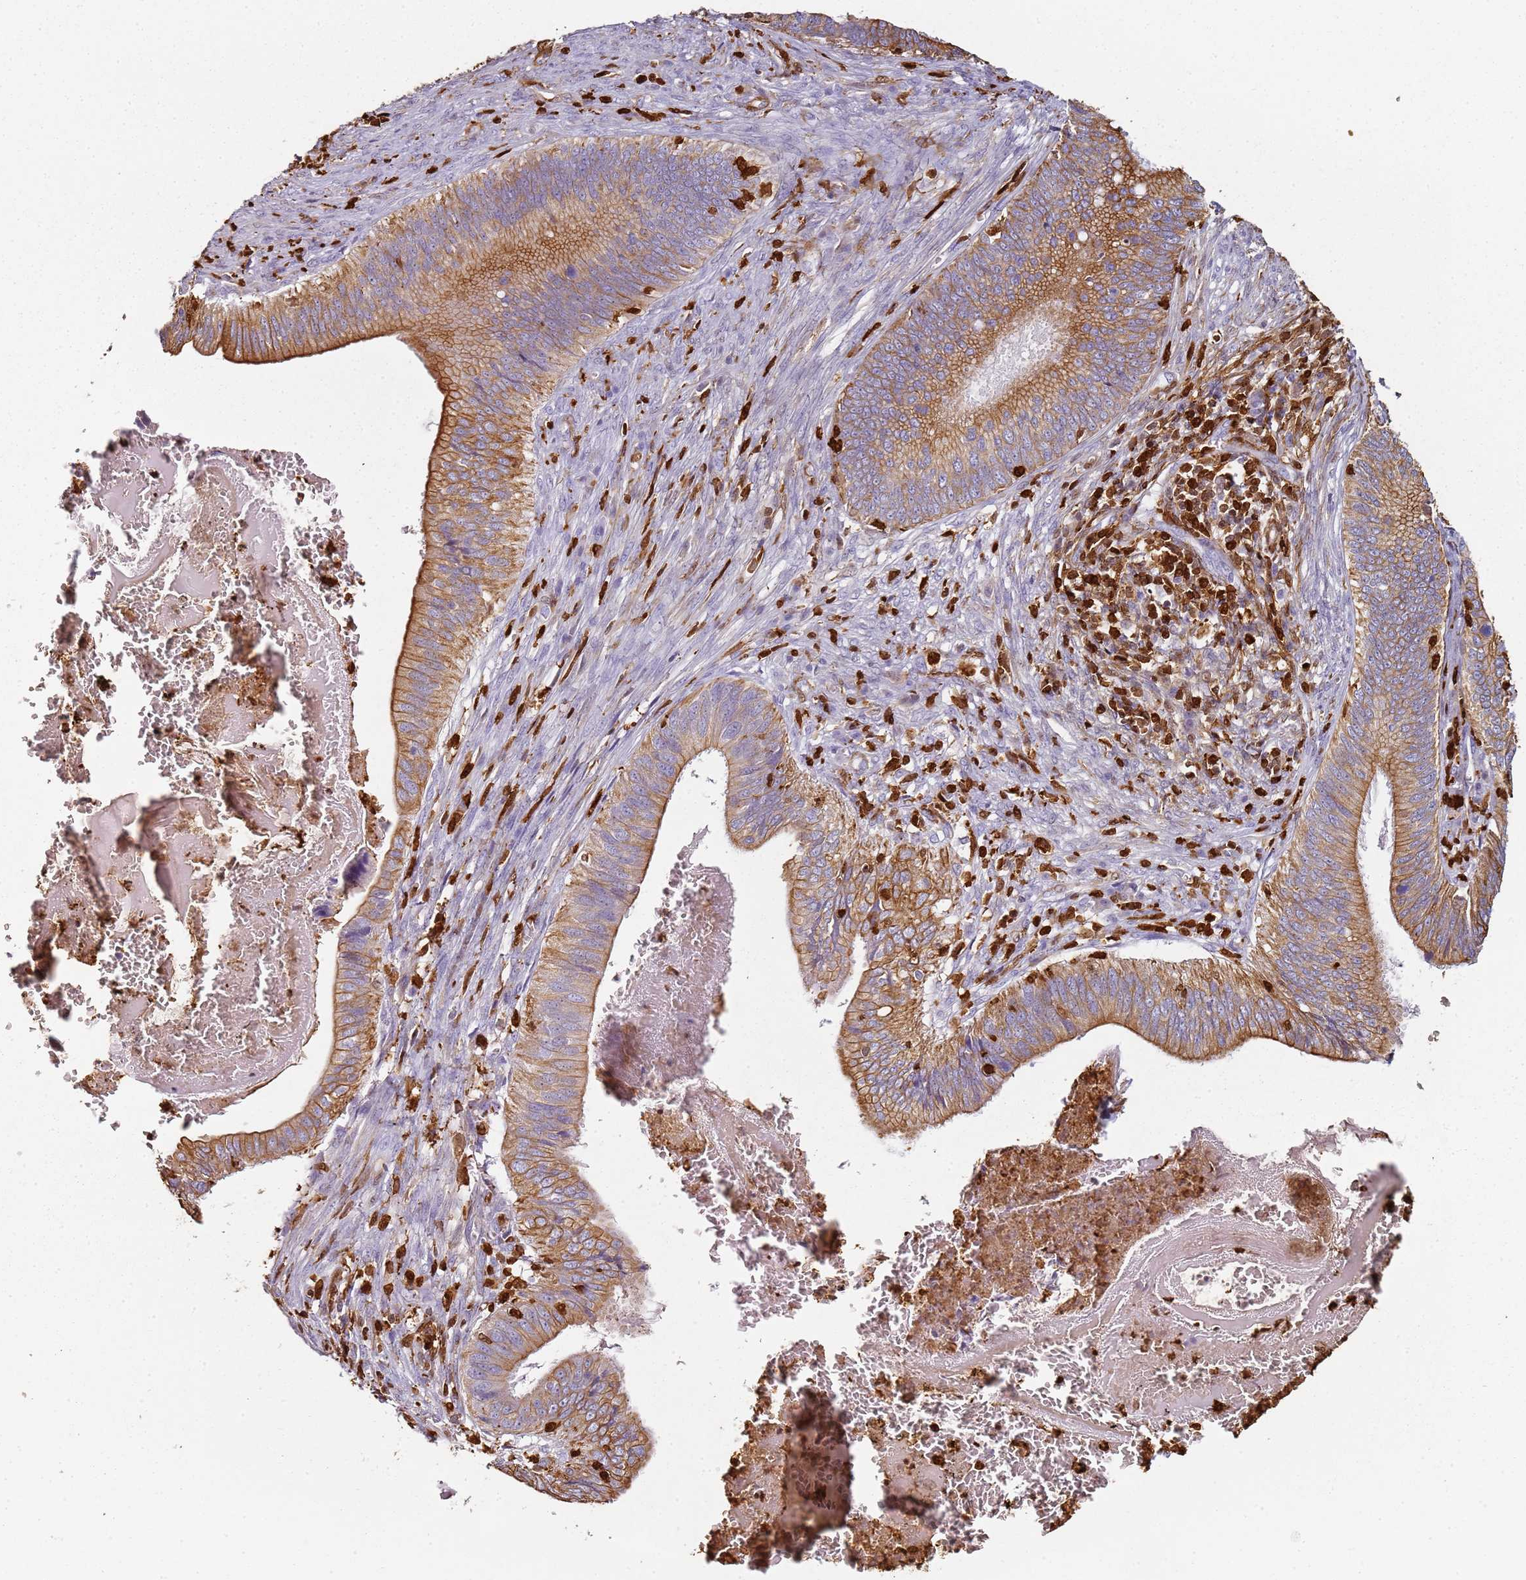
{"staining": {"intensity": "moderate", "quantity": ">75%", "location": "cytoplasmic/membranous"}, "tissue": "cervical cancer", "cell_type": "Tumor cells", "image_type": "cancer", "snomed": [{"axis": "morphology", "description": "Adenocarcinoma, NOS"}, {"axis": "topography", "description": "Cervix"}], "caption": "There is medium levels of moderate cytoplasmic/membranous positivity in tumor cells of cervical cancer (adenocarcinoma), as demonstrated by immunohistochemical staining (brown color).", "gene": "S100A4", "patient": {"sex": "female", "age": 42}}